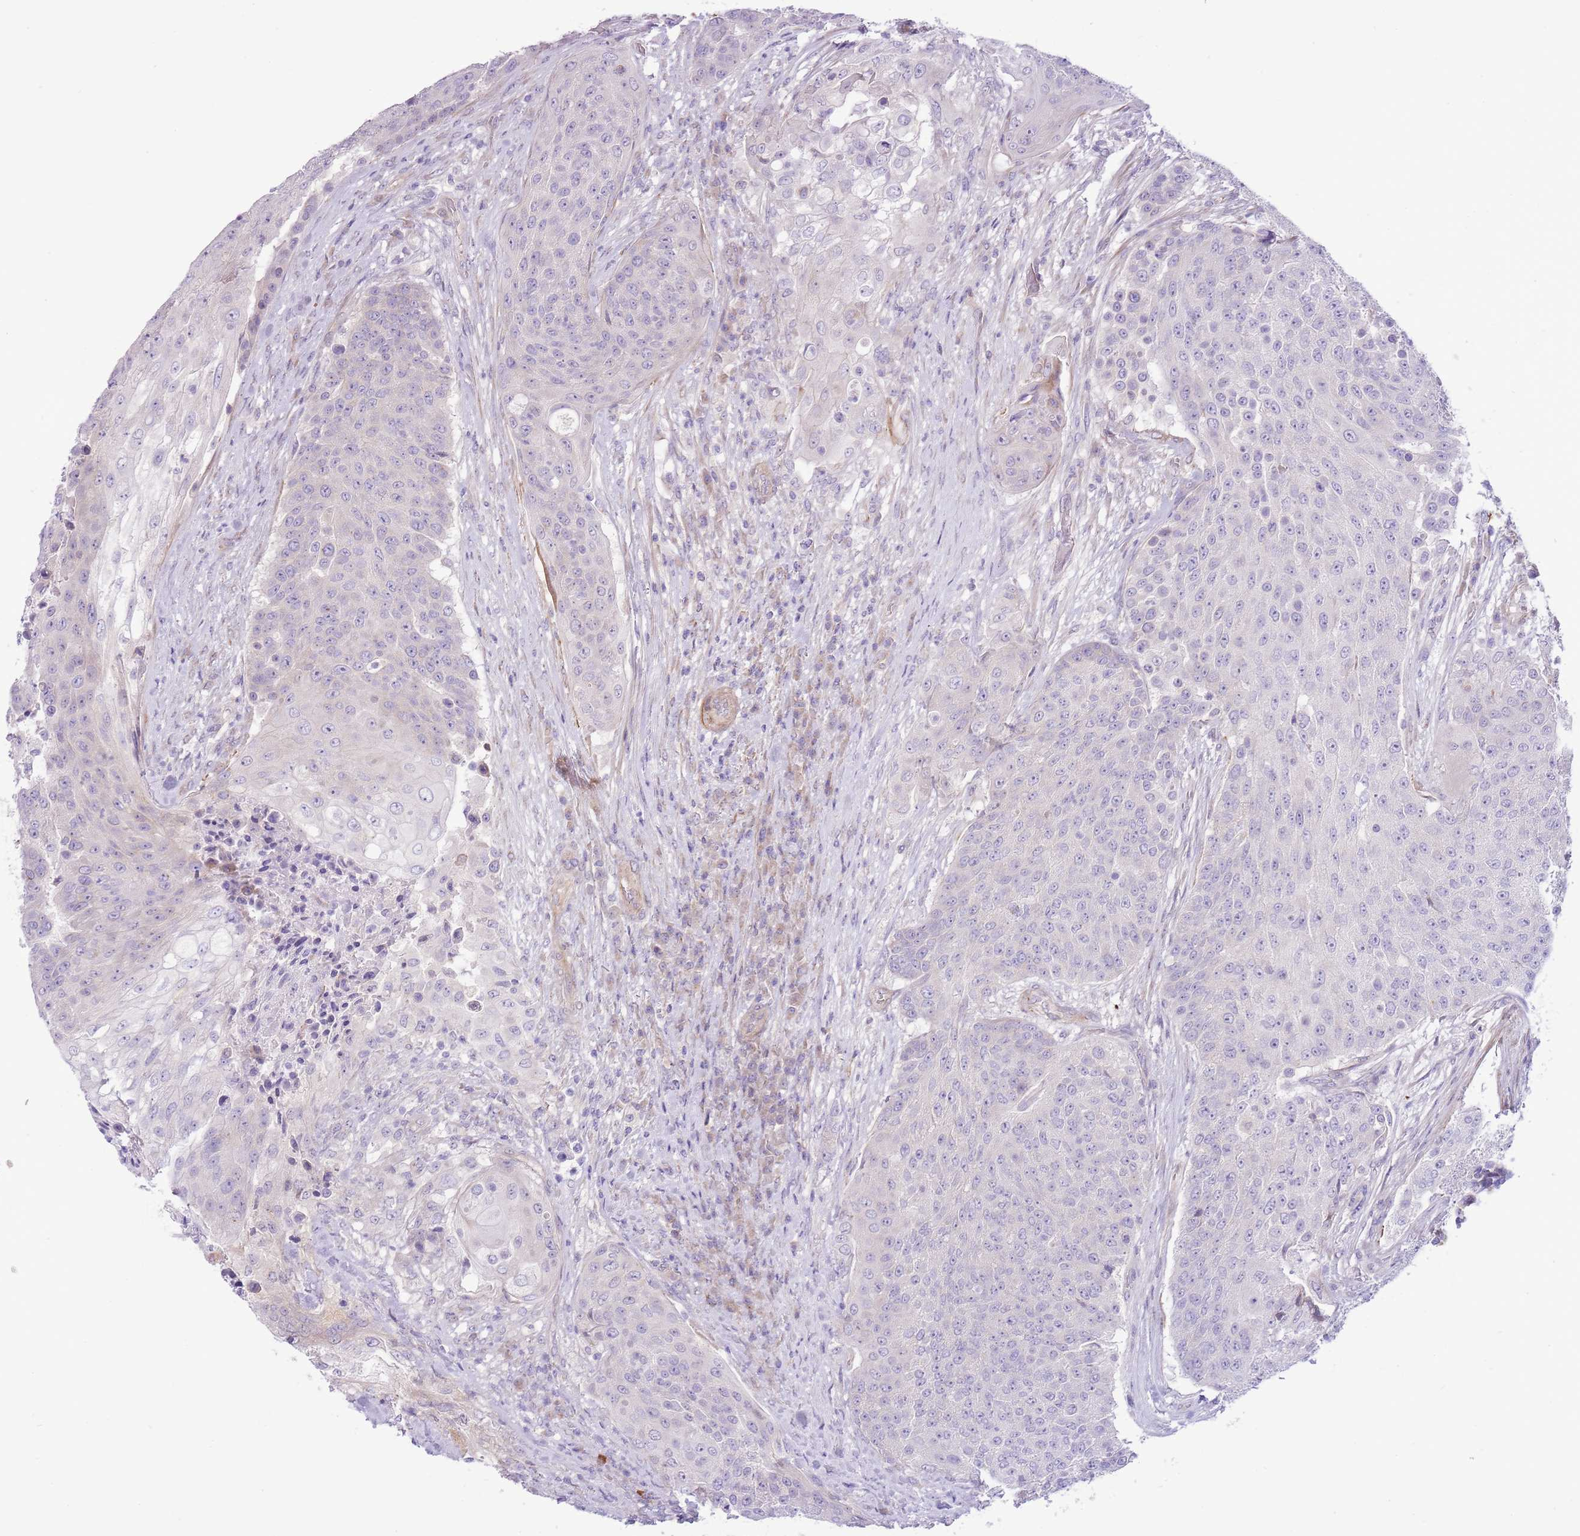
{"staining": {"intensity": "negative", "quantity": "none", "location": "none"}, "tissue": "urothelial cancer", "cell_type": "Tumor cells", "image_type": "cancer", "snomed": [{"axis": "morphology", "description": "Urothelial carcinoma, High grade"}, {"axis": "topography", "description": "Urinary bladder"}], "caption": "DAB immunohistochemical staining of urothelial carcinoma (high-grade) demonstrates no significant positivity in tumor cells.", "gene": "ZC4H2", "patient": {"sex": "female", "age": 63}}